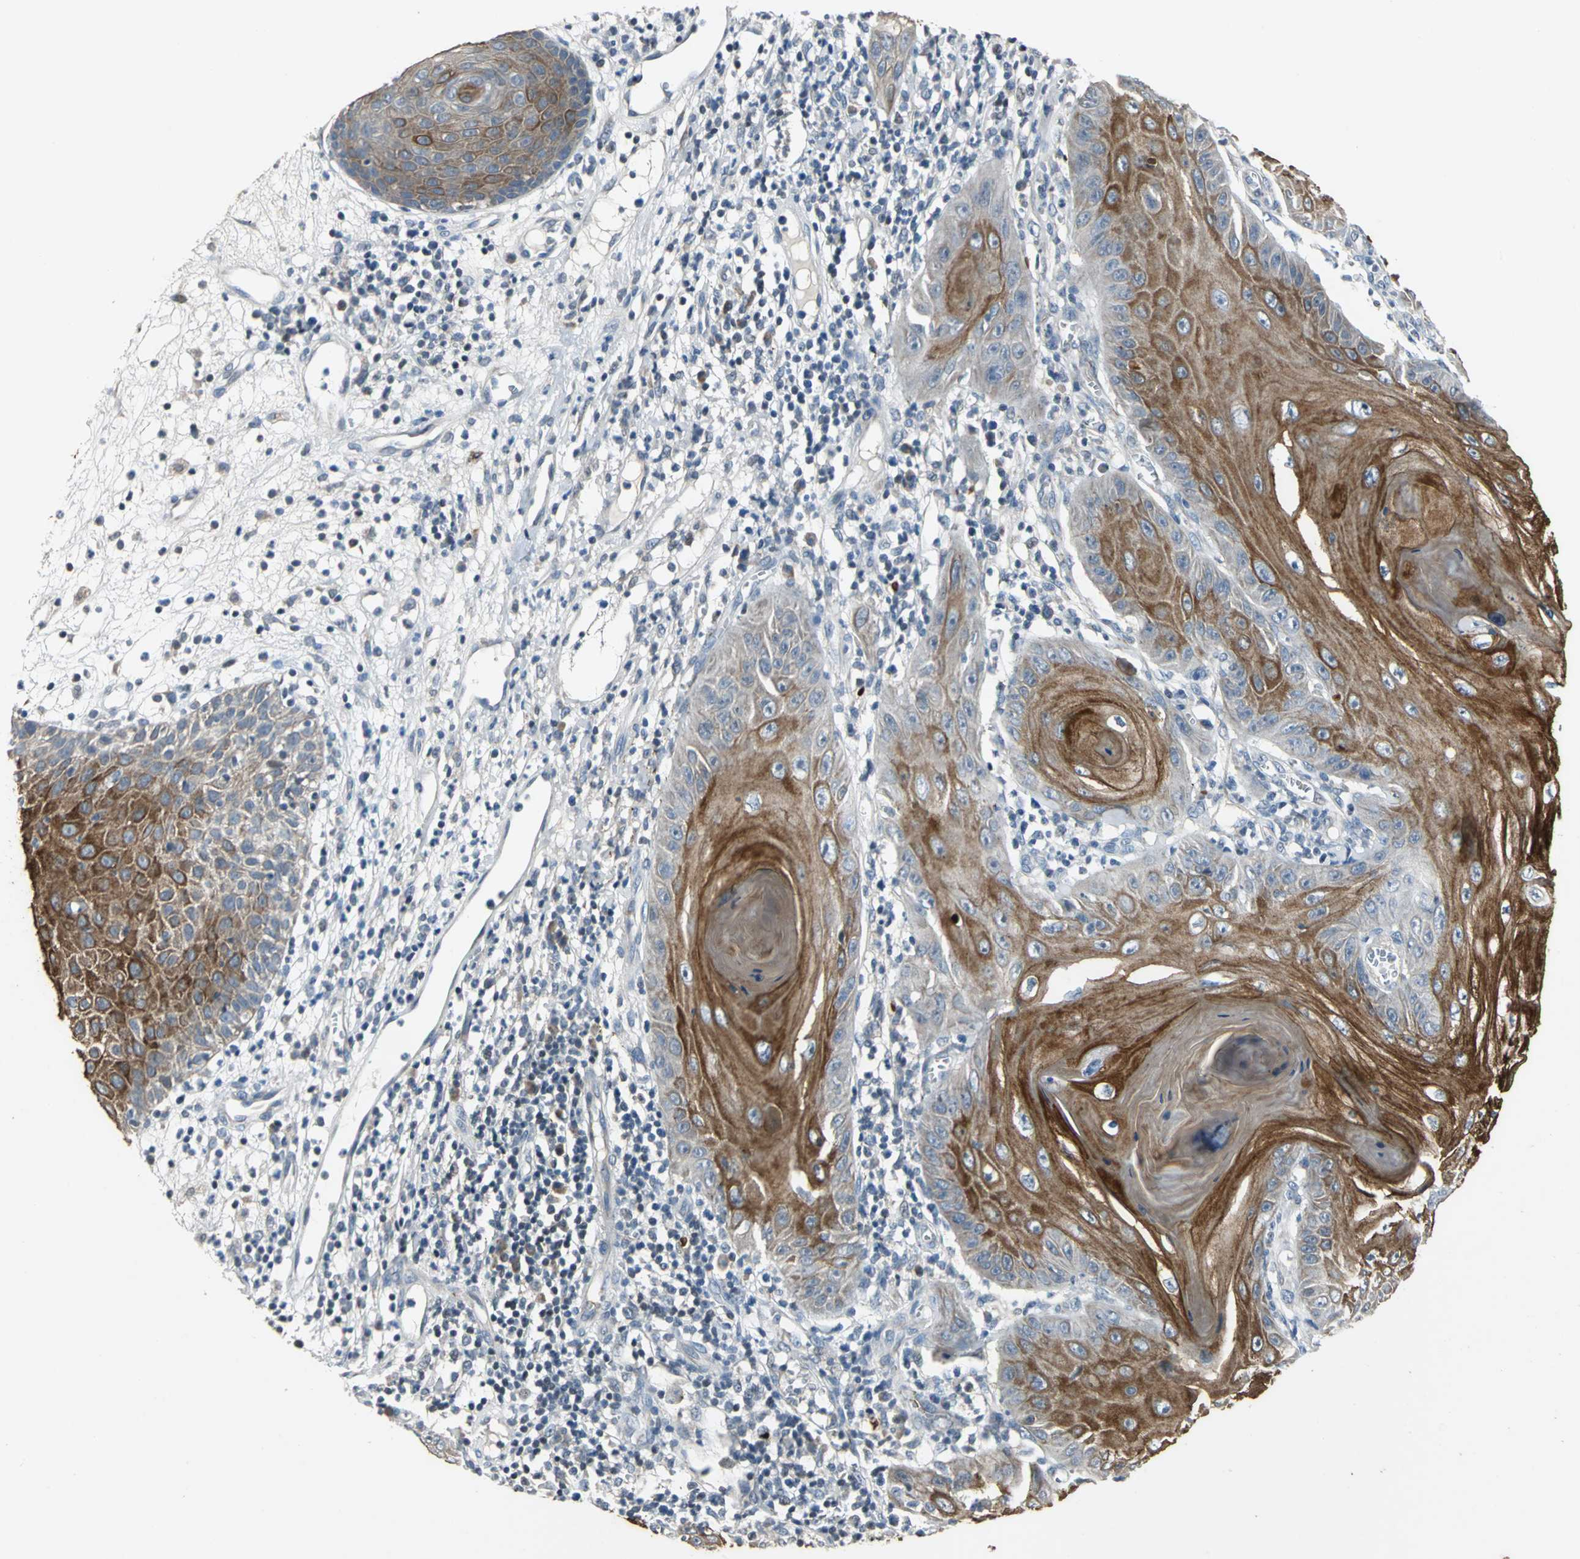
{"staining": {"intensity": "strong", "quantity": ">75%", "location": "cytoplasmic/membranous"}, "tissue": "skin cancer", "cell_type": "Tumor cells", "image_type": "cancer", "snomed": [{"axis": "morphology", "description": "Squamous cell carcinoma, NOS"}, {"axis": "topography", "description": "Skin"}], "caption": "Human skin cancer stained for a protein (brown) demonstrates strong cytoplasmic/membranous positive staining in about >75% of tumor cells.", "gene": "JADE3", "patient": {"sex": "female", "age": 78}}